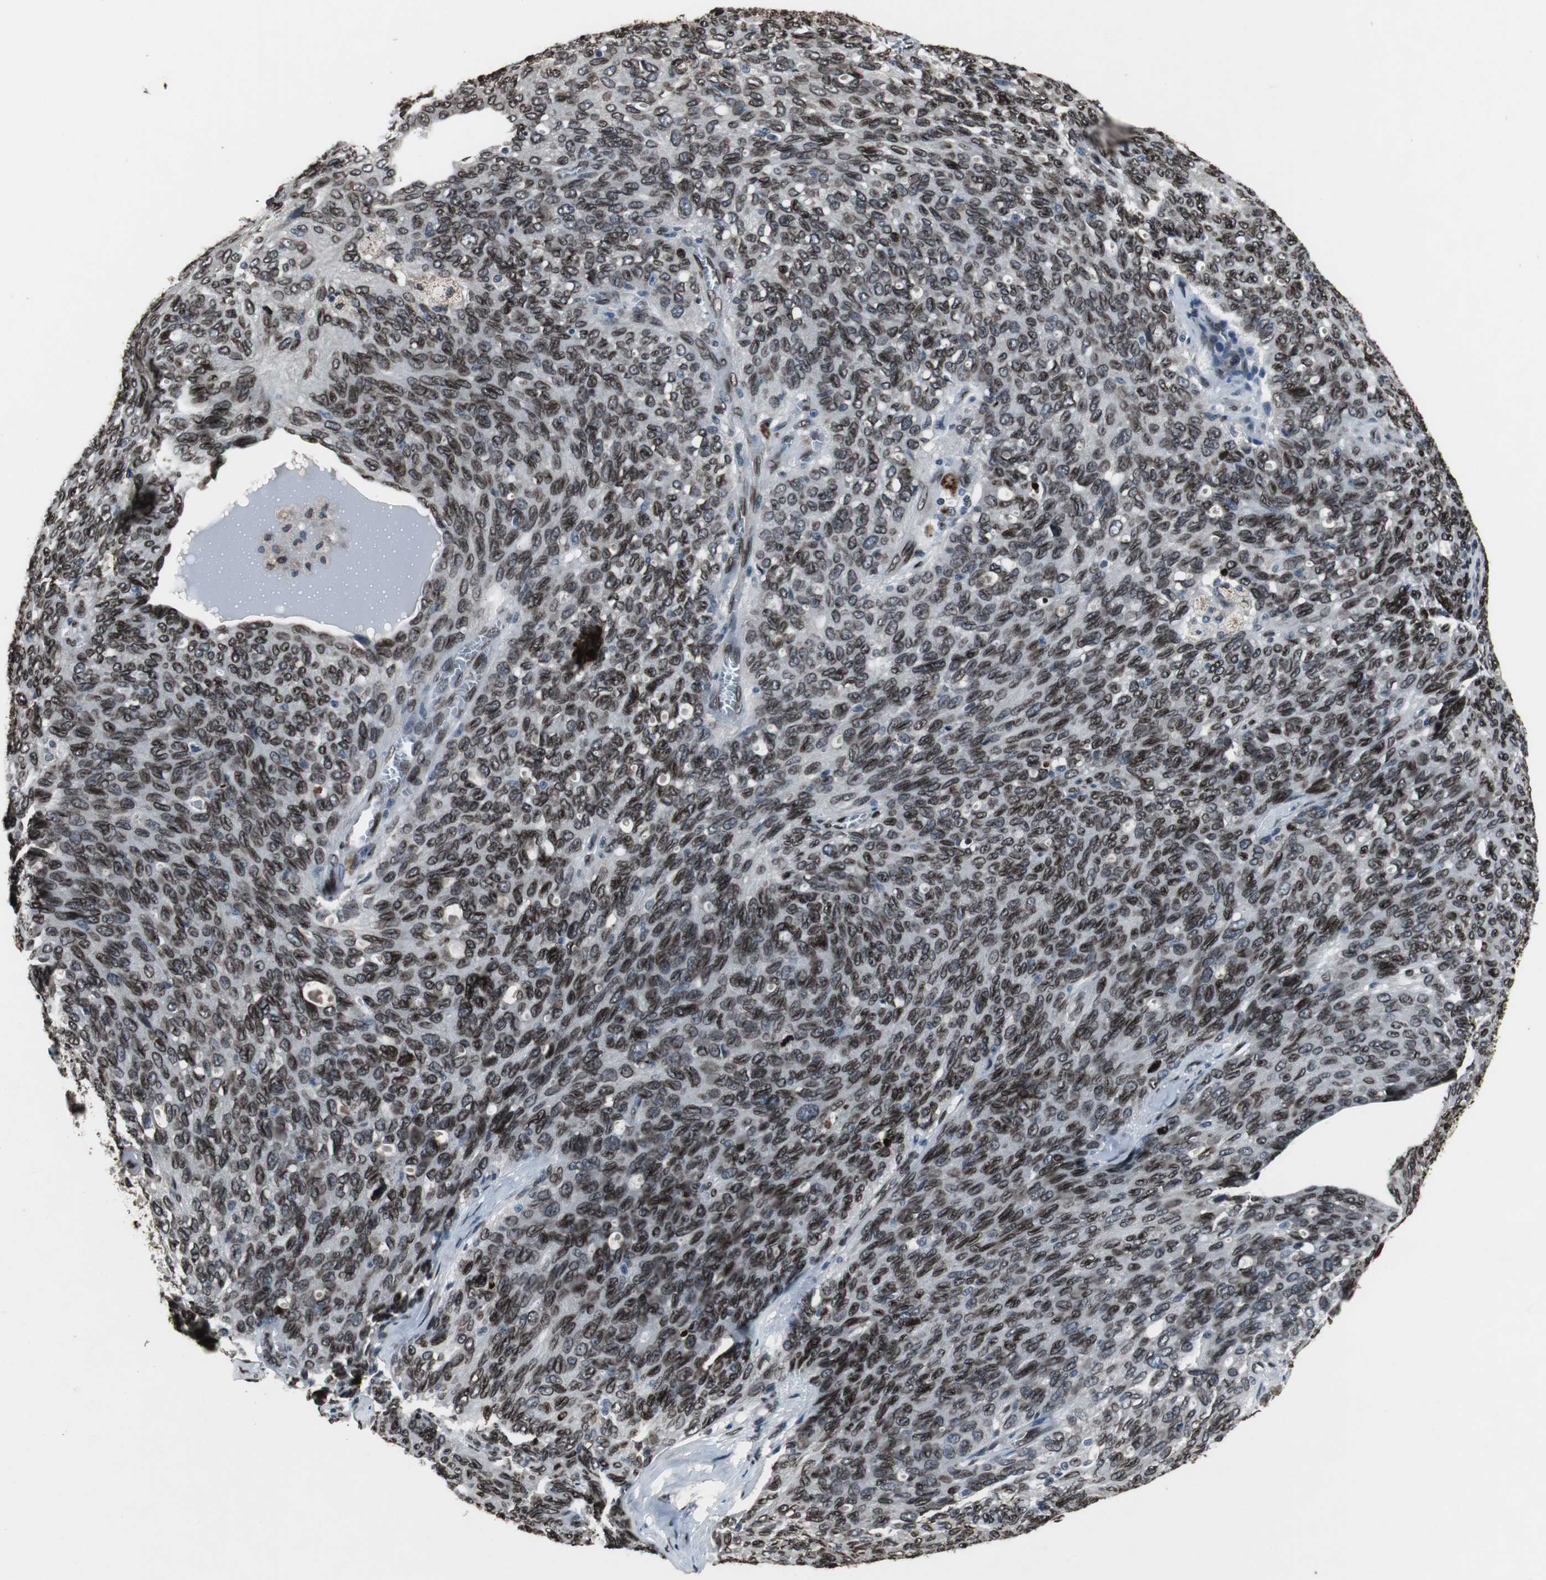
{"staining": {"intensity": "strong", "quantity": ">75%", "location": "cytoplasmic/membranous,nuclear"}, "tissue": "ovarian cancer", "cell_type": "Tumor cells", "image_type": "cancer", "snomed": [{"axis": "morphology", "description": "Carcinoma, endometroid"}, {"axis": "topography", "description": "Ovary"}], "caption": "Endometroid carcinoma (ovarian) was stained to show a protein in brown. There is high levels of strong cytoplasmic/membranous and nuclear expression in approximately >75% of tumor cells.", "gene": "LMNA", "patient": {"sex": "female", "age": 60}}